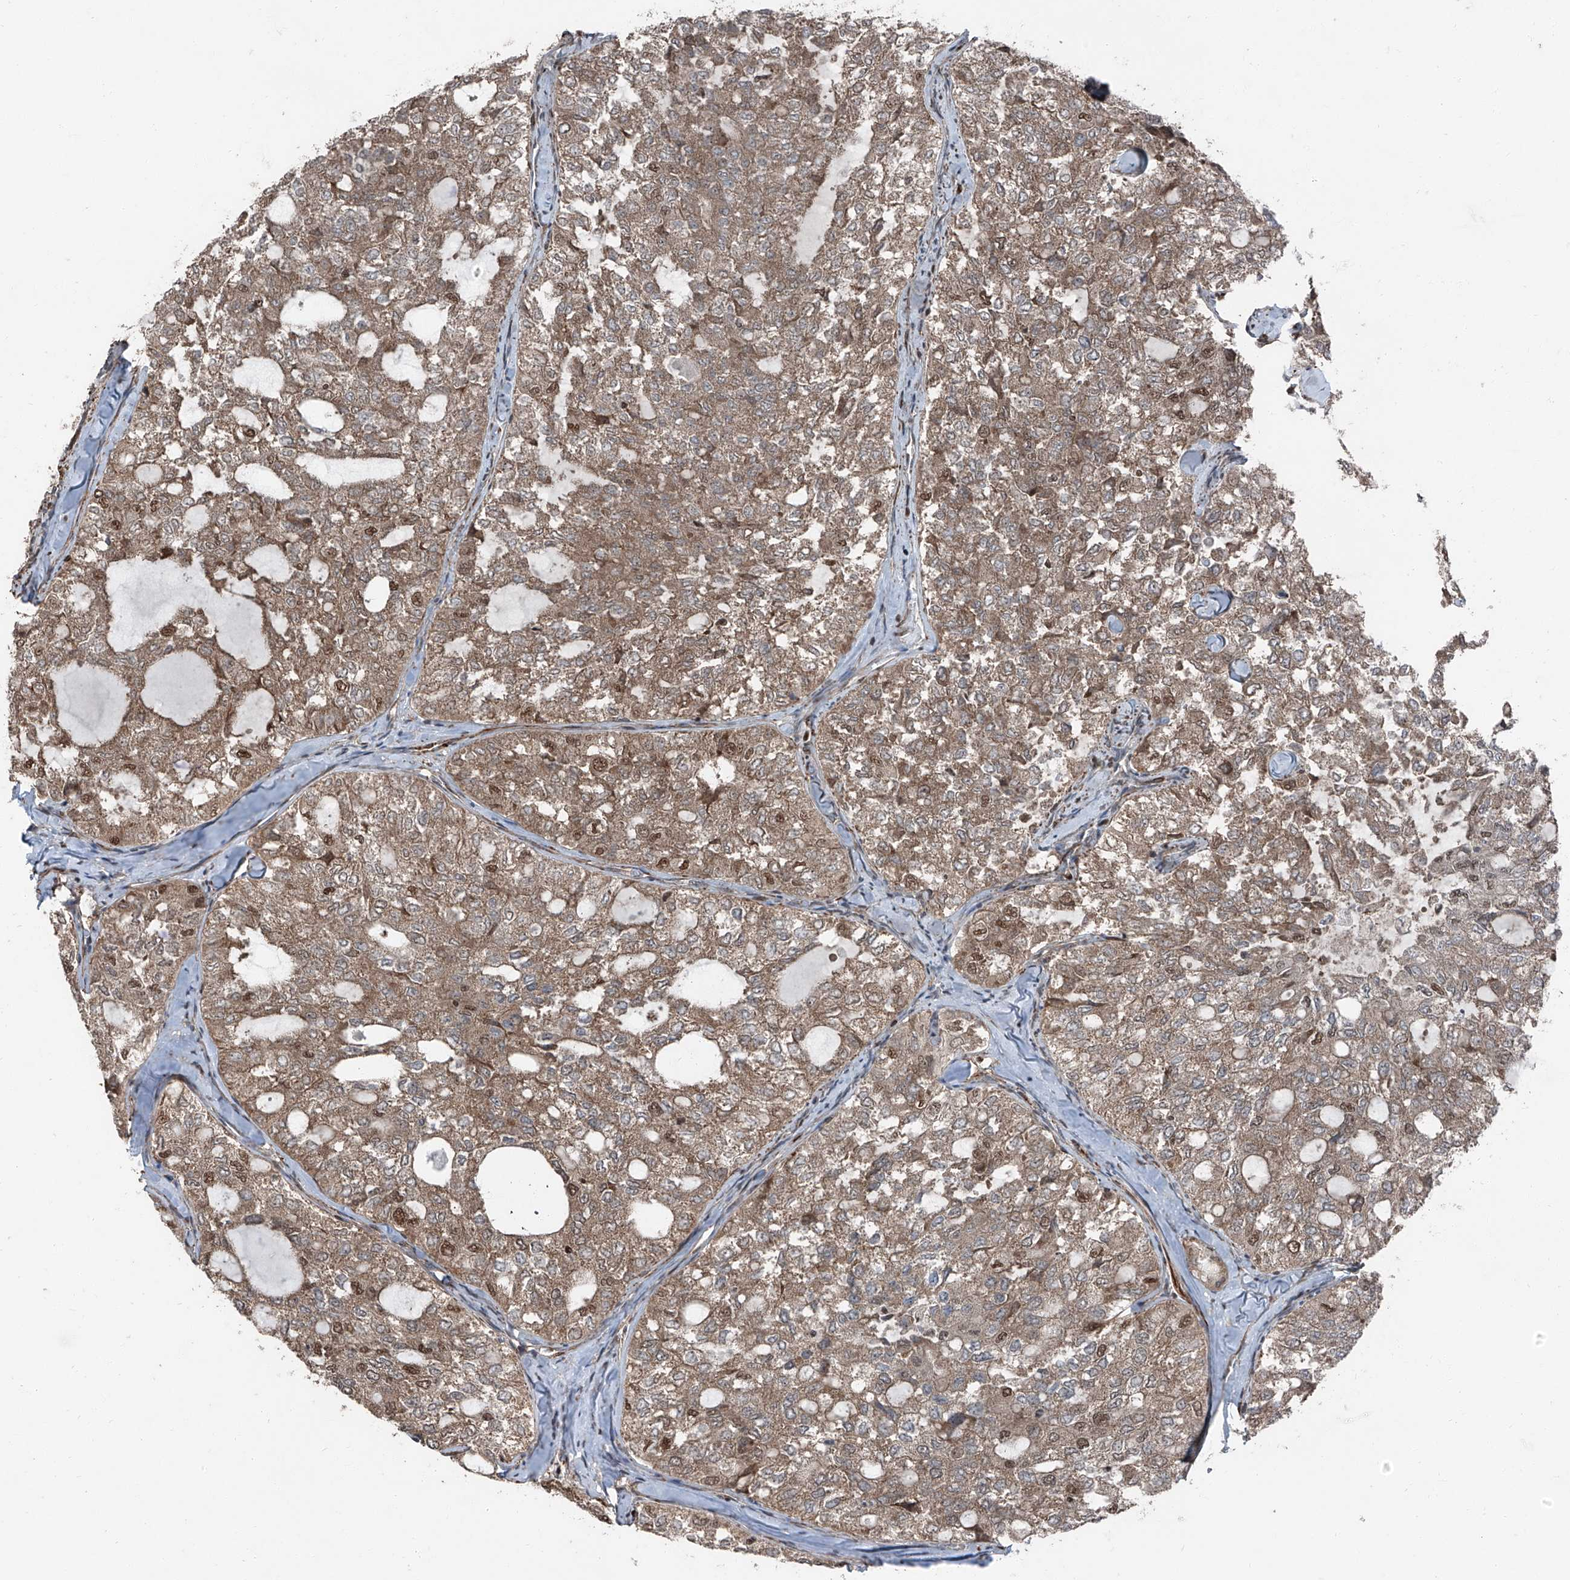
{"staining": {"intensity": "moderate", "quantity": ">75%", "location": "cytoplasmic/membranous,nuclear"}, "tissue": "thyroid cancer", "cell_type": "Tumor cells", "image_type": "cancer", "snomed": [{"axis": "morphology", "description": "Follicular adenoma carcinoma, NOS"}, {"axis": "topography", "description": "Thyroid gland"}], "caption": "Immunohistochemistry (DAB) staining of thyroid follicular adenoma carcinoma shows moderate cytoplasmic/membranous and nuclear protein positivity in about >75% of tumor cells.", "gene": "FKBP5", "patient": {"sex": "male", "age": 75}}